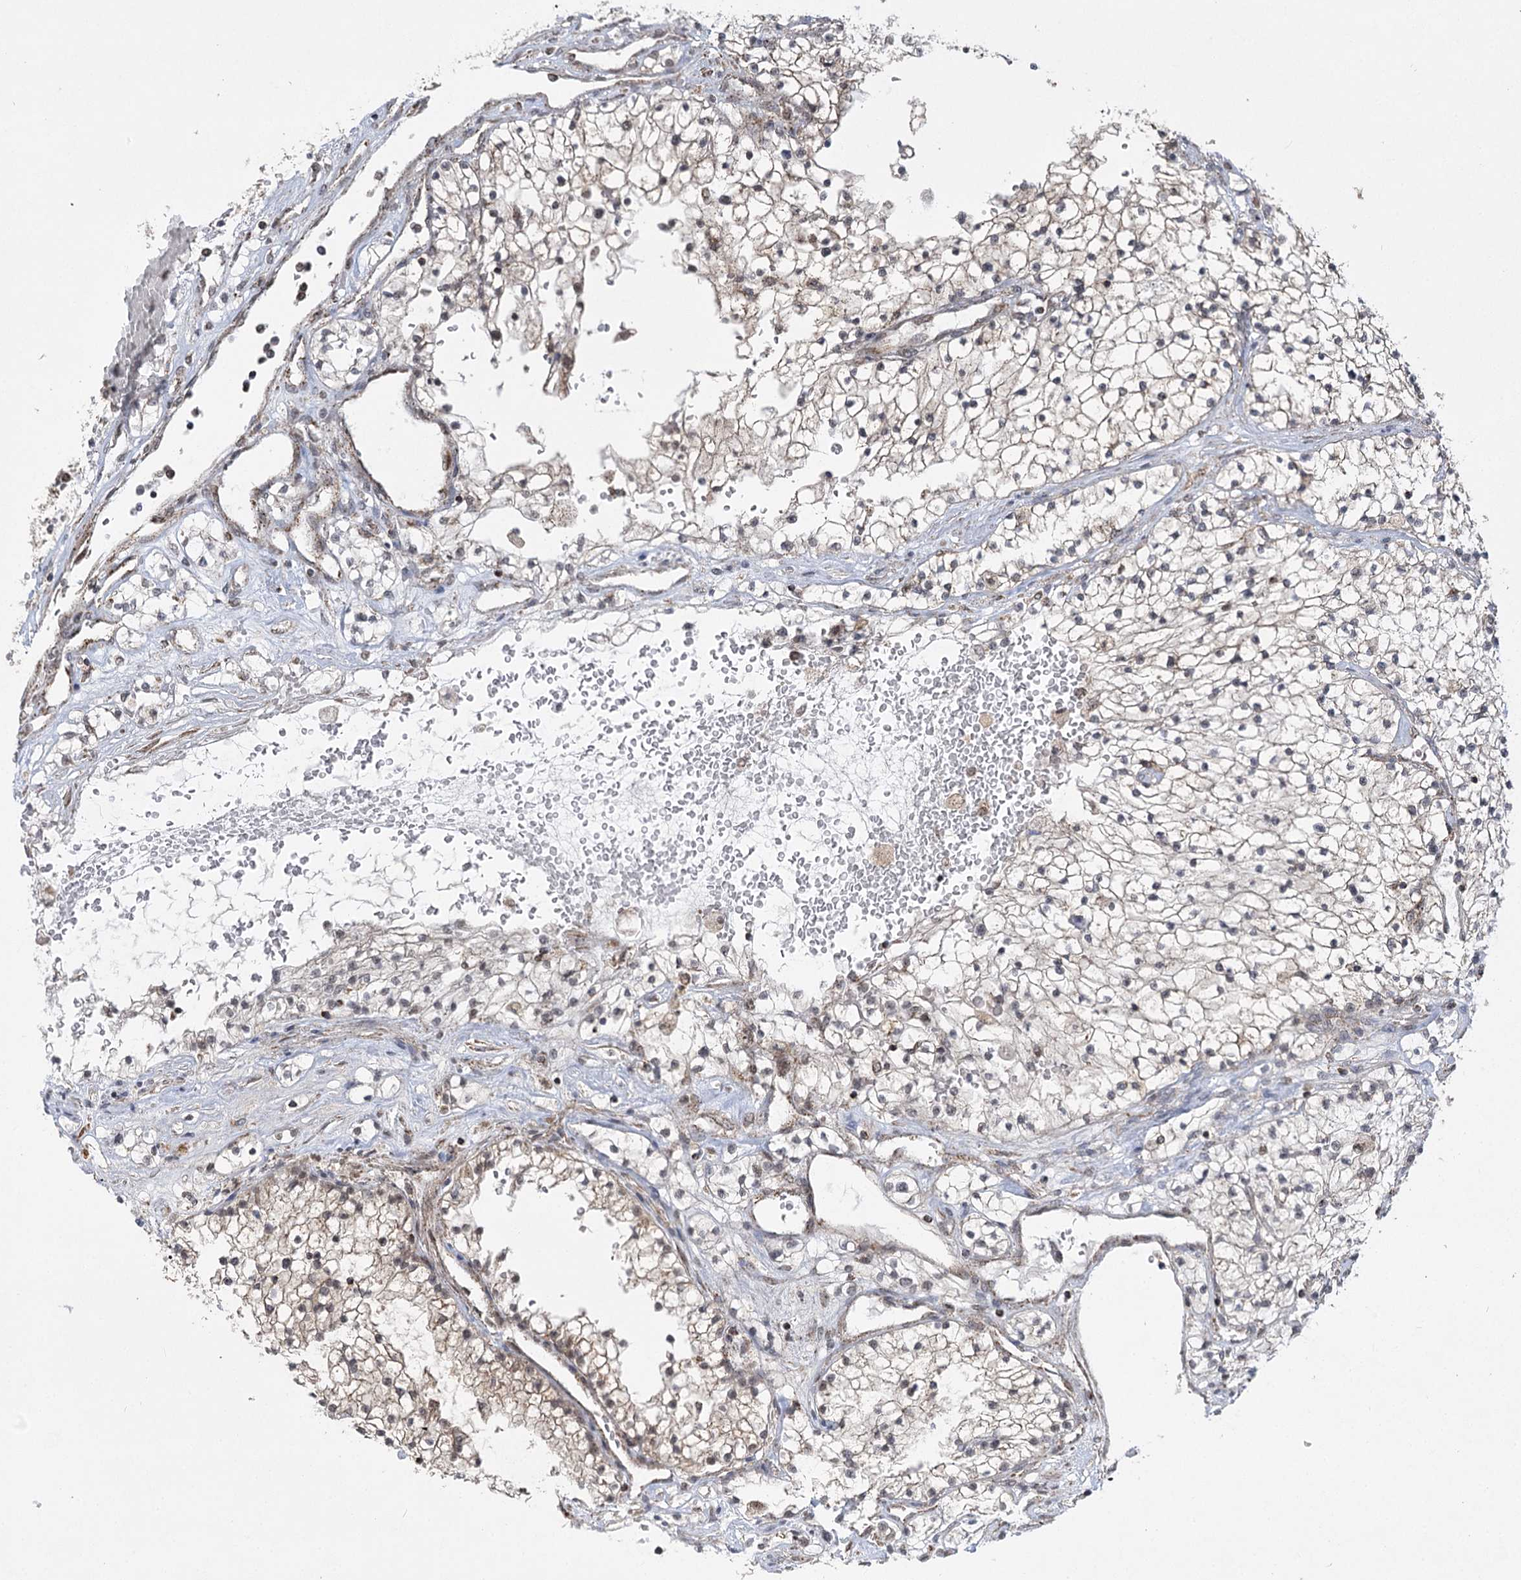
{"staining": {"intensity": "weak", "quantity": "<25%", "location": "cytoplasmic/membranous"}, "tissue": "renal cancer", "cell_type": "Tumor cells", "image_type": "cancer", "snomed": [{"axis": "morphology", "description": "Normal tissue, NOS"}, {"axis": "morphology", "description": "Adenocarcinoma, NOS"}, {"axis": "topography", "description": "Kidney"}], "caption": "The IHC photomicrograph has no significant expression in tumor cells of renal cancer (adenocarcinoma) tissue.", "gene": "SLC4A1AP", "patient": {"sex": "male", "age": 68}}